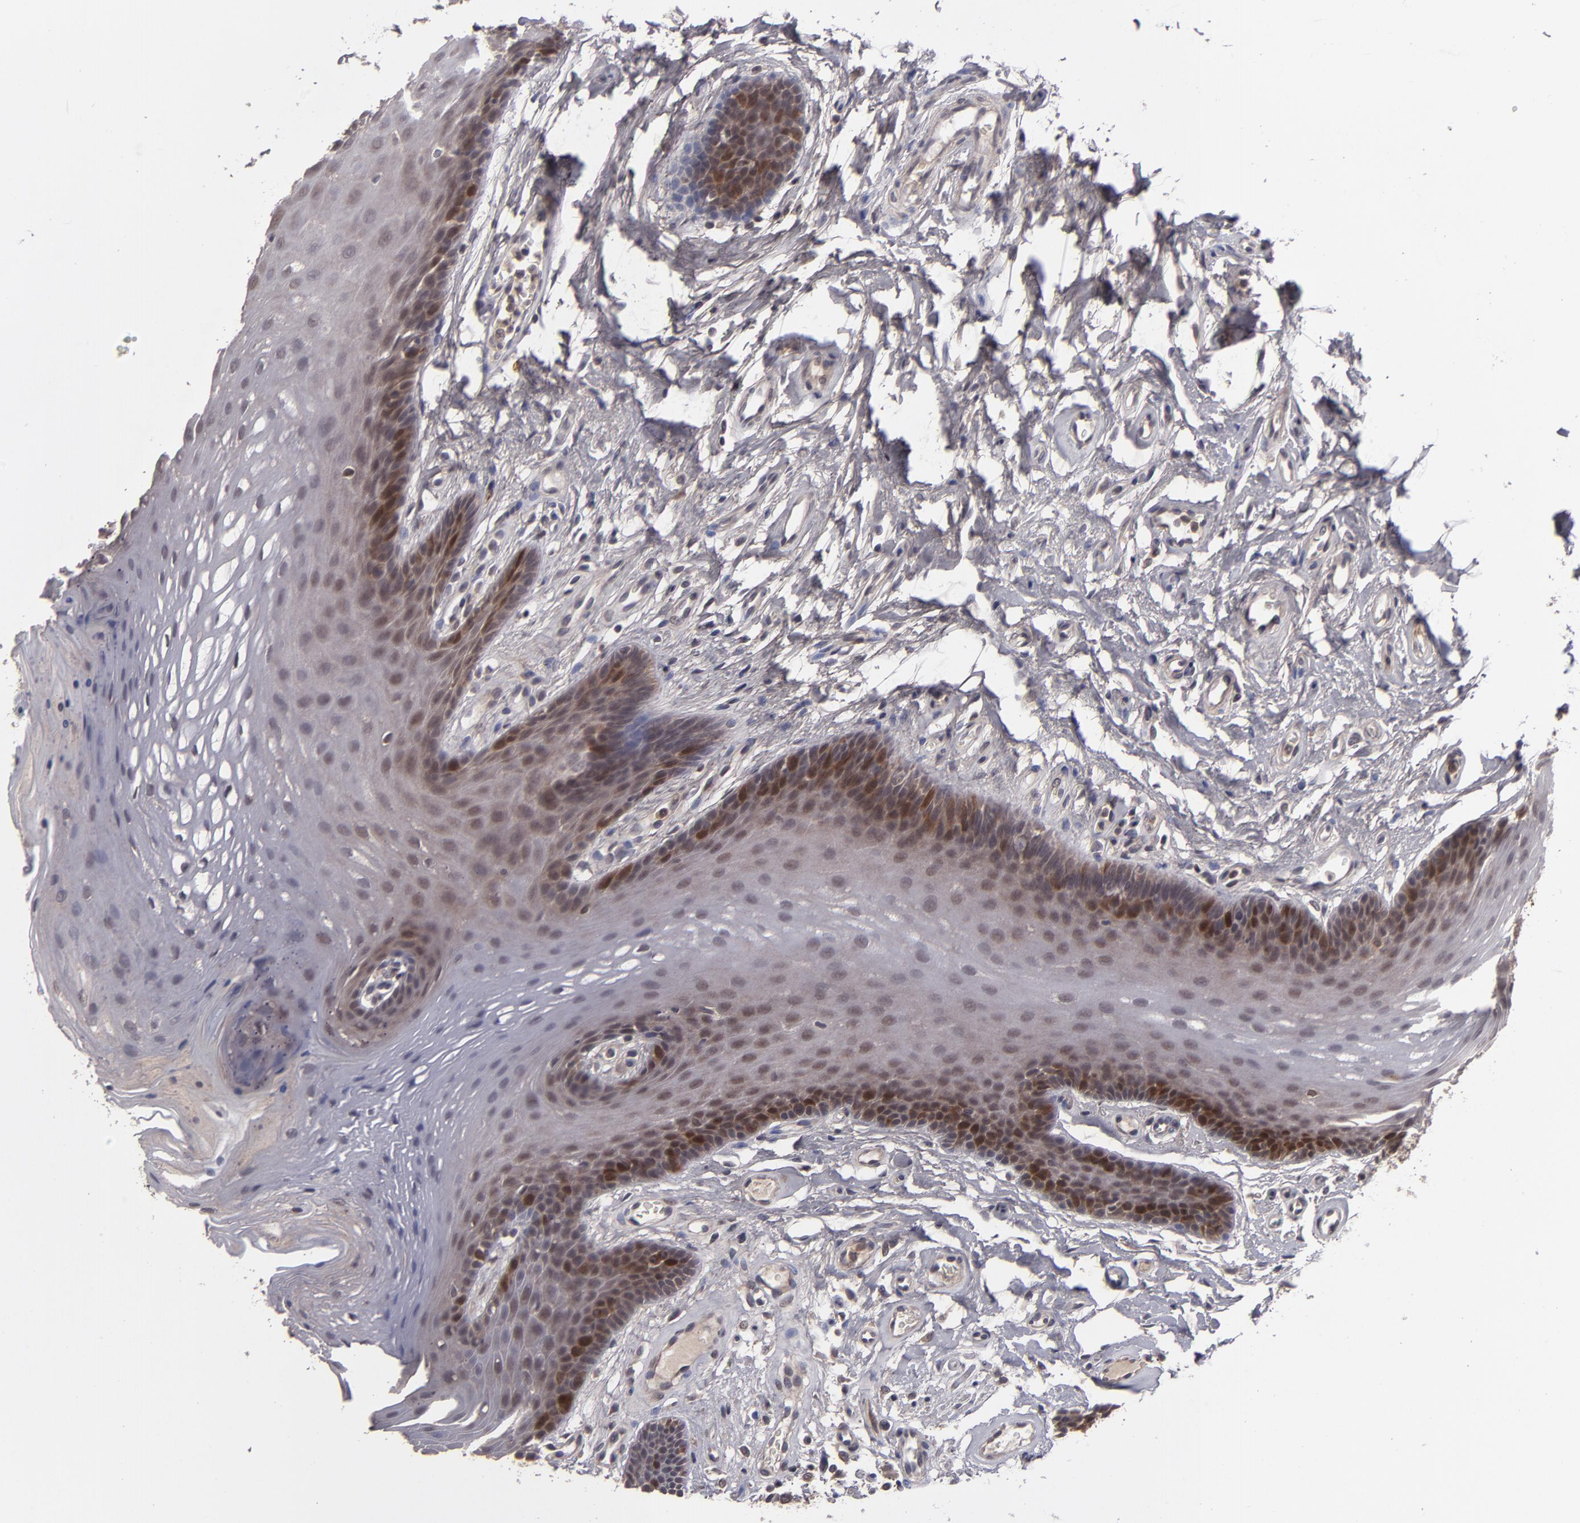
{"staining": {"intensity": "moderate", "quantity": "25%-75%", "location": "cytoplasmic/membranous"}, "tissue": "oral mucosa", "cell_type": "Squamous epithelial cells", "image_type": "normal", "snomed": [{"axis": "morphology", "description": "Normal tissue, NOS"}, {"axis": "topography", "description": "Oral tissue"}], "caption": "This image demonstrates immunohistochemistry staining of unremarkable oral mucosa, with medium moderate cytoplasmic/membranous expression in about 25%-75% of squamous epithelial cells.", "gene": "TYMS", "patient": {"sex": "male", "age": 62}}